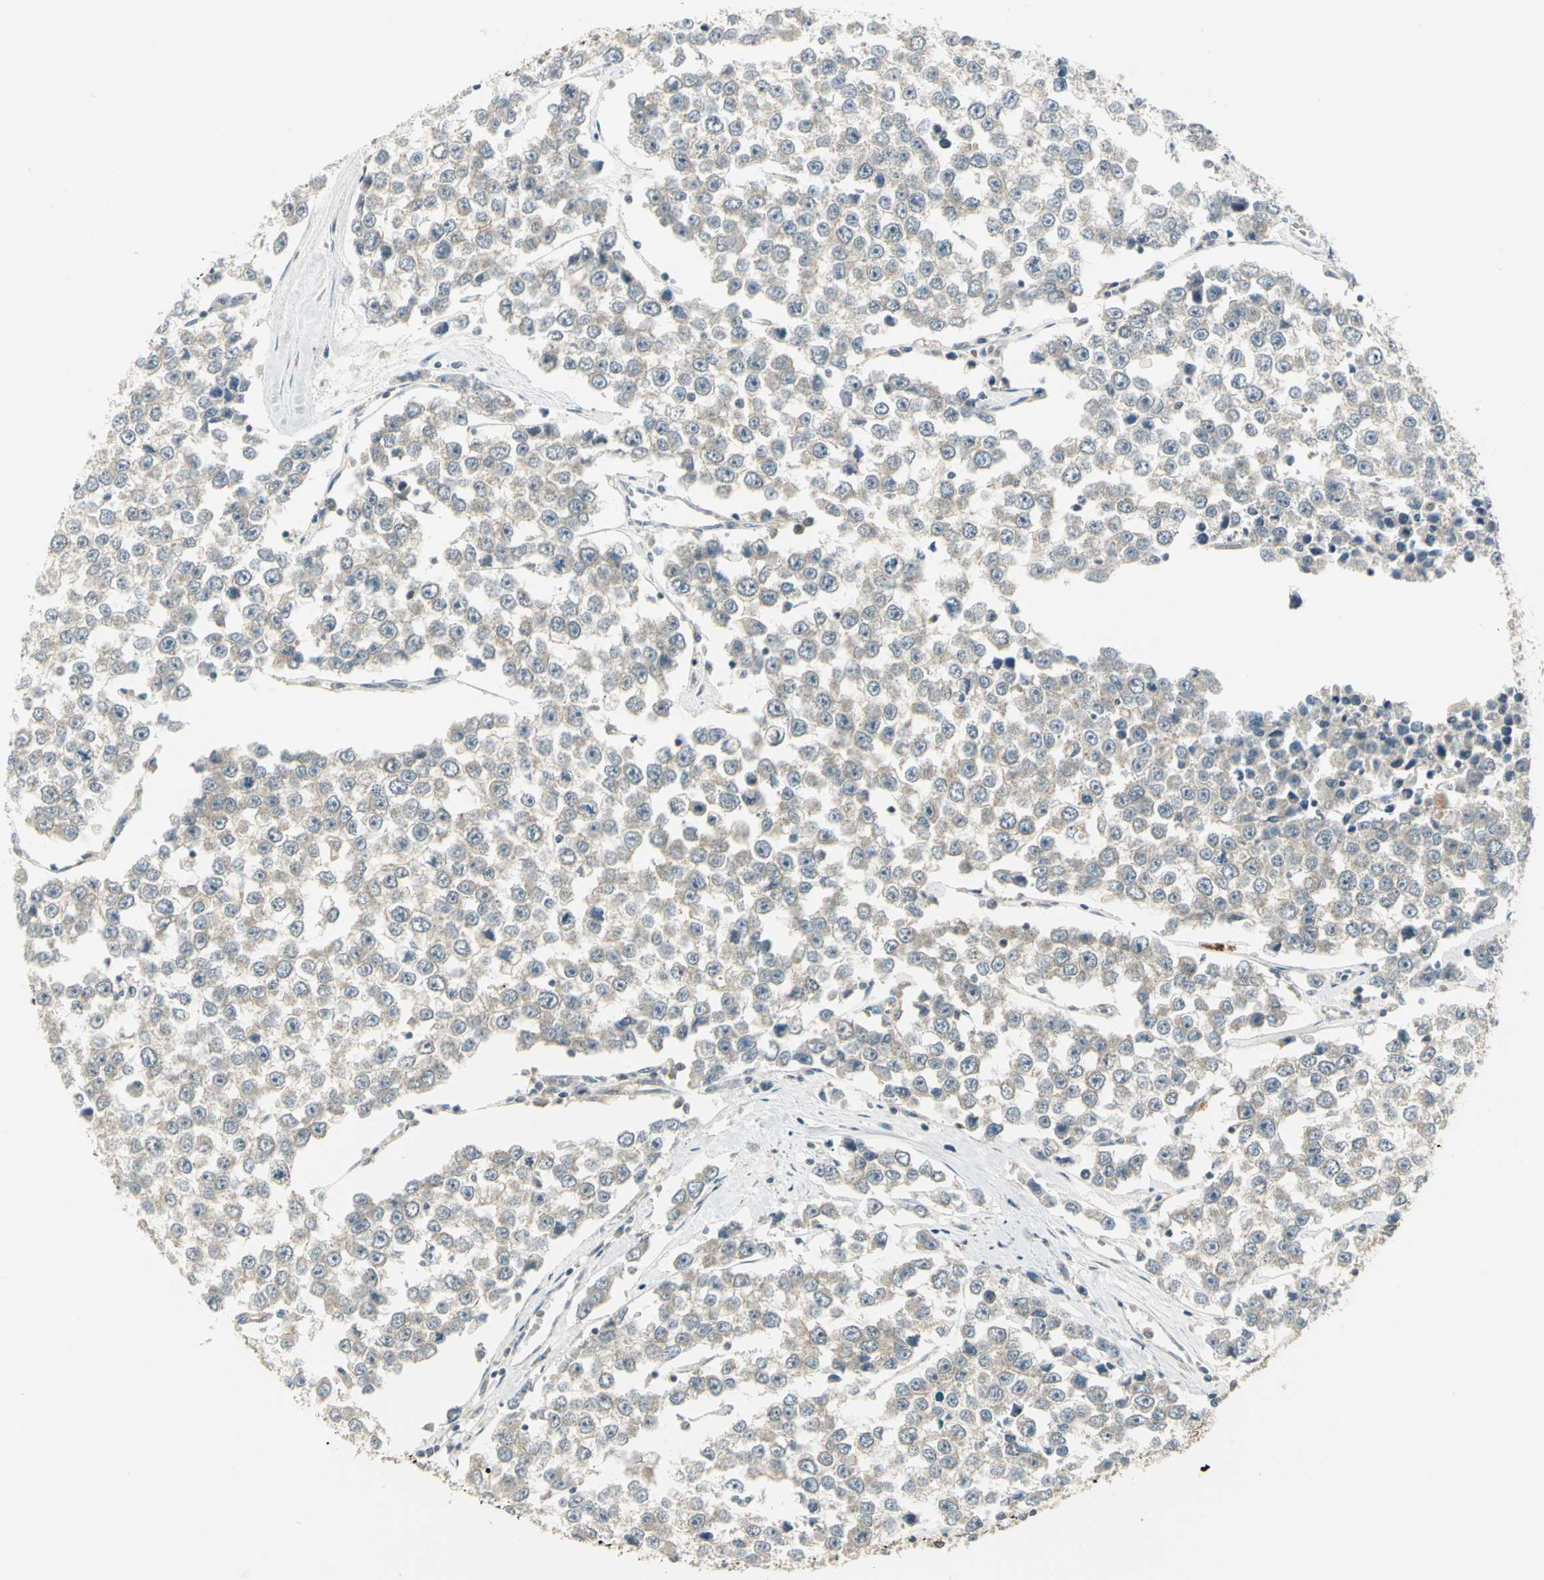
{"staining": {"intensity": "weak", "quantity": ">75%", "location": "cytoplasmic/membranous"}, "tissue": "testis cancer", "cell_type": "Tumor cells", "image_type": "cancer", "snomed": [{"axis": "morphology", "description": "Seminoma, NOS"}, {"axis": "morphology", "description": "Carcinoma, Embryonal, NOS"}, {"axis": "topography", "description": "Testis"}], "caption": "Weak cytoplasmic/membranous expression for a protein is present in approximately >75% of tumor cells of testis cancer using immunohistochemistry (IHC).", "gene": "MAPK8IP3", "patient": {"sex": "male", "age": 52}}